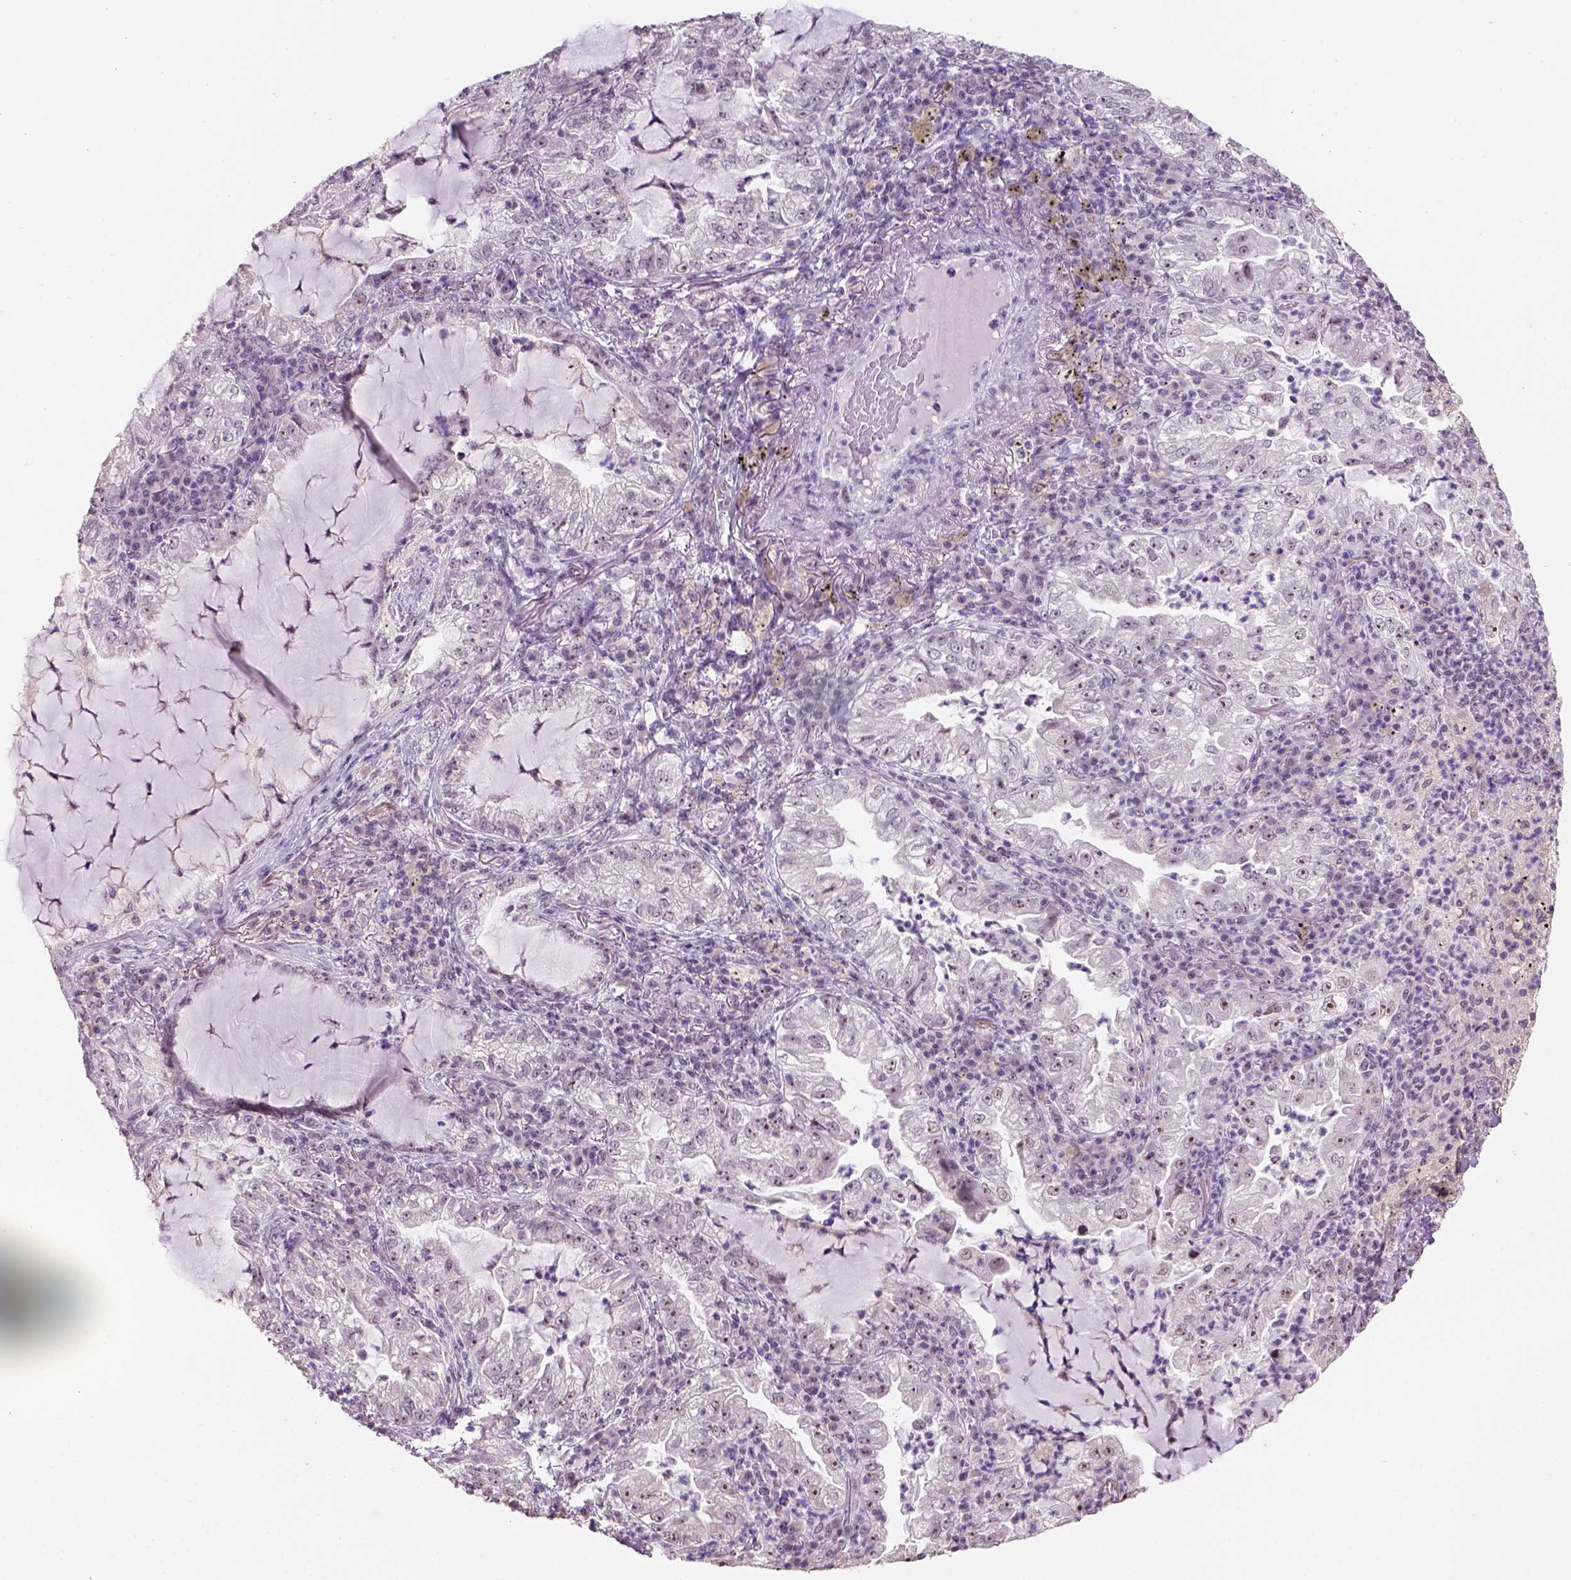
{"staining": {"intensity": "strong", "quantity": "25%-75%", "location": "nuclear"}, "tissue": "lung cancer", "cell_type": "Tumor cells", "image_type": "cancer", "snomed": [{"axis": "morphology", "description": "Adenocarcinoma, NOS"}, {"axis": "topography", "description": "Lung"}], "caption": "Lung cancer (adenocarcinoma) stained with DAB IHC reveals high levels of strong nuclear expression in about 25%-75% of tumor cells.", "gene": "DDX50", "patient": {"sex": "female", "age": 73}}